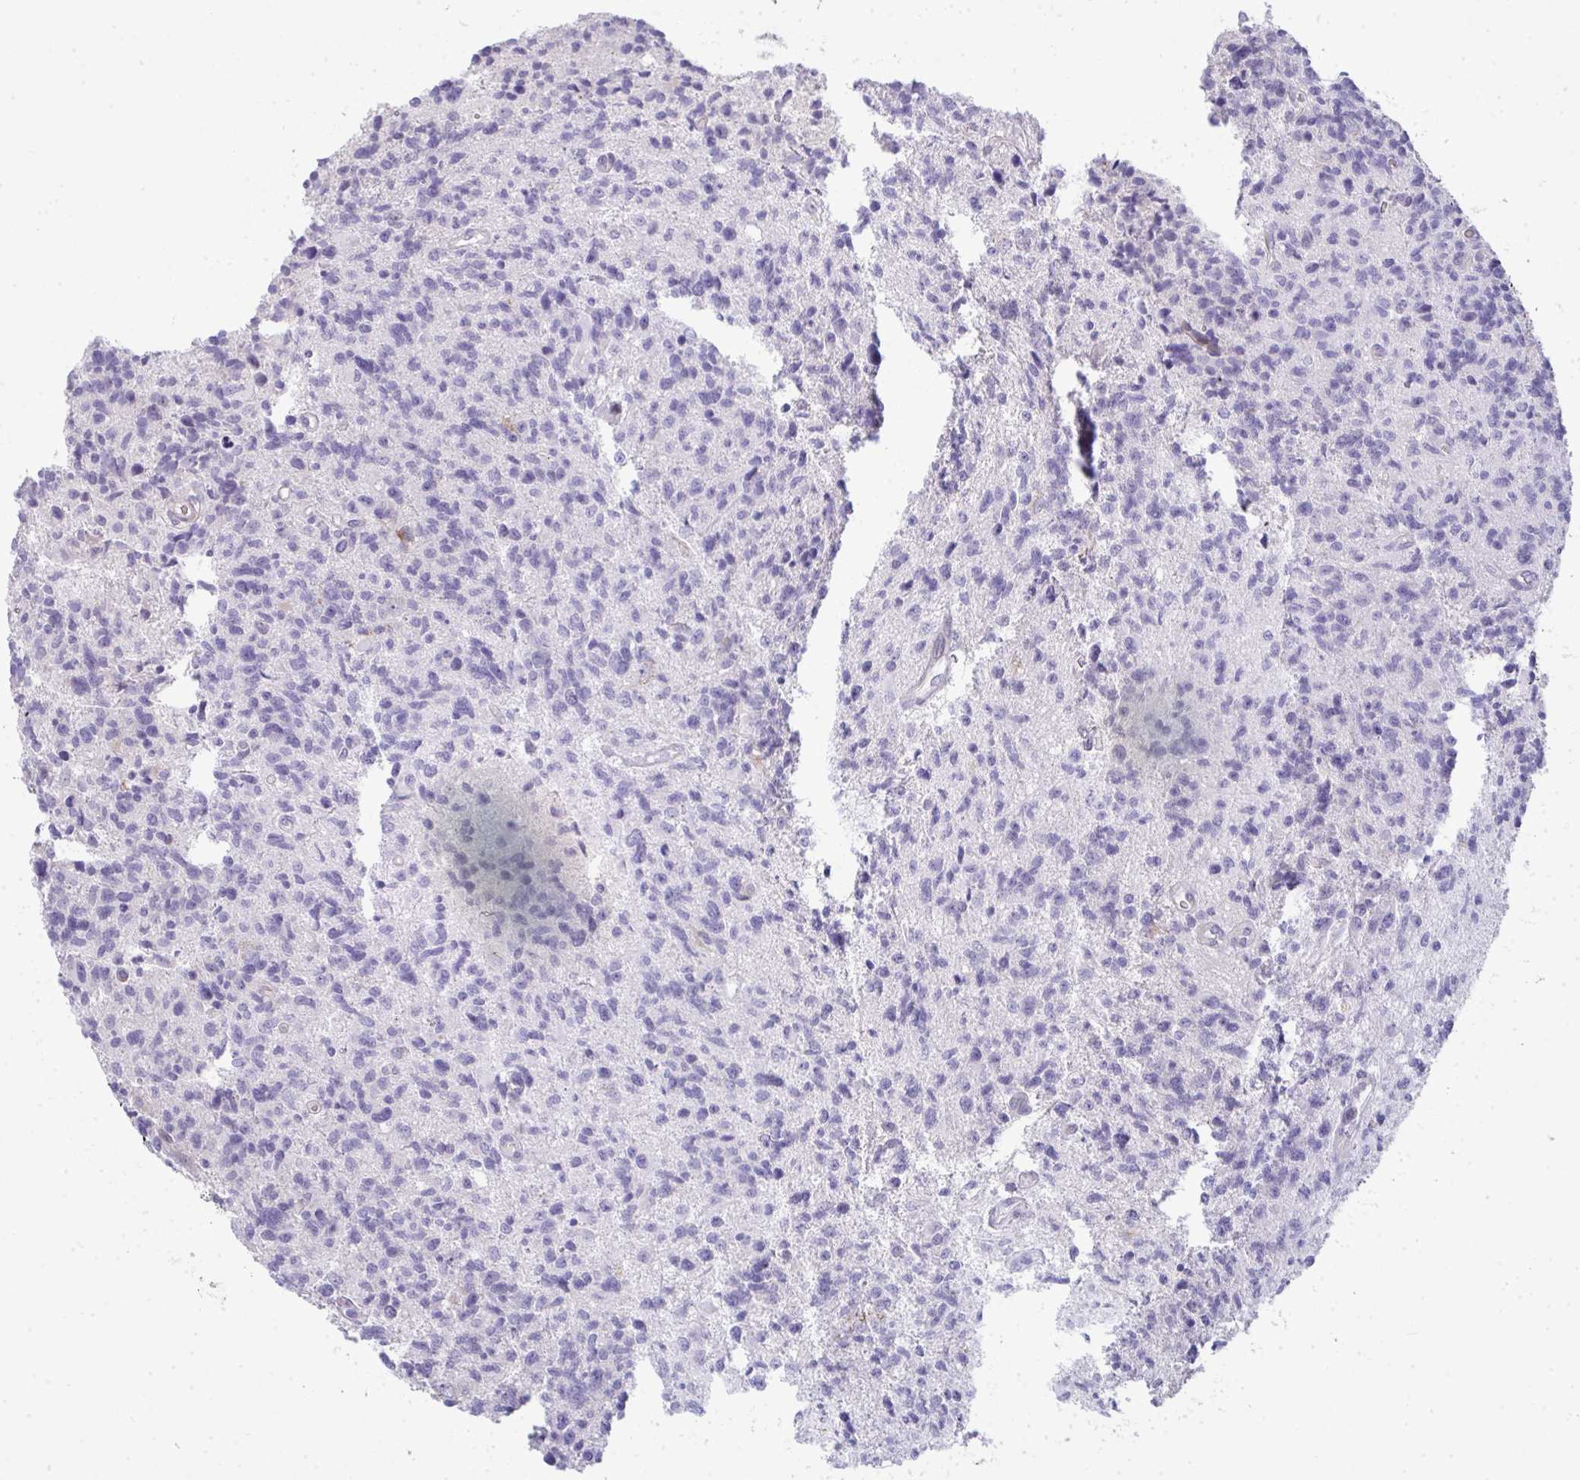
{"staining": {"intensity": "negative", "quantity": "none", "location": "none"}, "tissue": "glioma", "cell_type": "Tumor cells", "image_type": "cancer", "snomed": [{"axis": "morphology", "description": "Glioma, malignant, High grade"}, {"axis": "topography", "description": "Brain"}], "caption": "Malignant glioma (high-grade) was stained to show a protein in brown. There is no significant expression in tumor cells. (Stains: DAB (3,3'-diaminobenzidine) IHC with hematoxylin counter stain, Microscopy: brightfield microscopy at high magnification).", "gene": "GALNT16", "patient": {"sex": "male", "age": 29}}